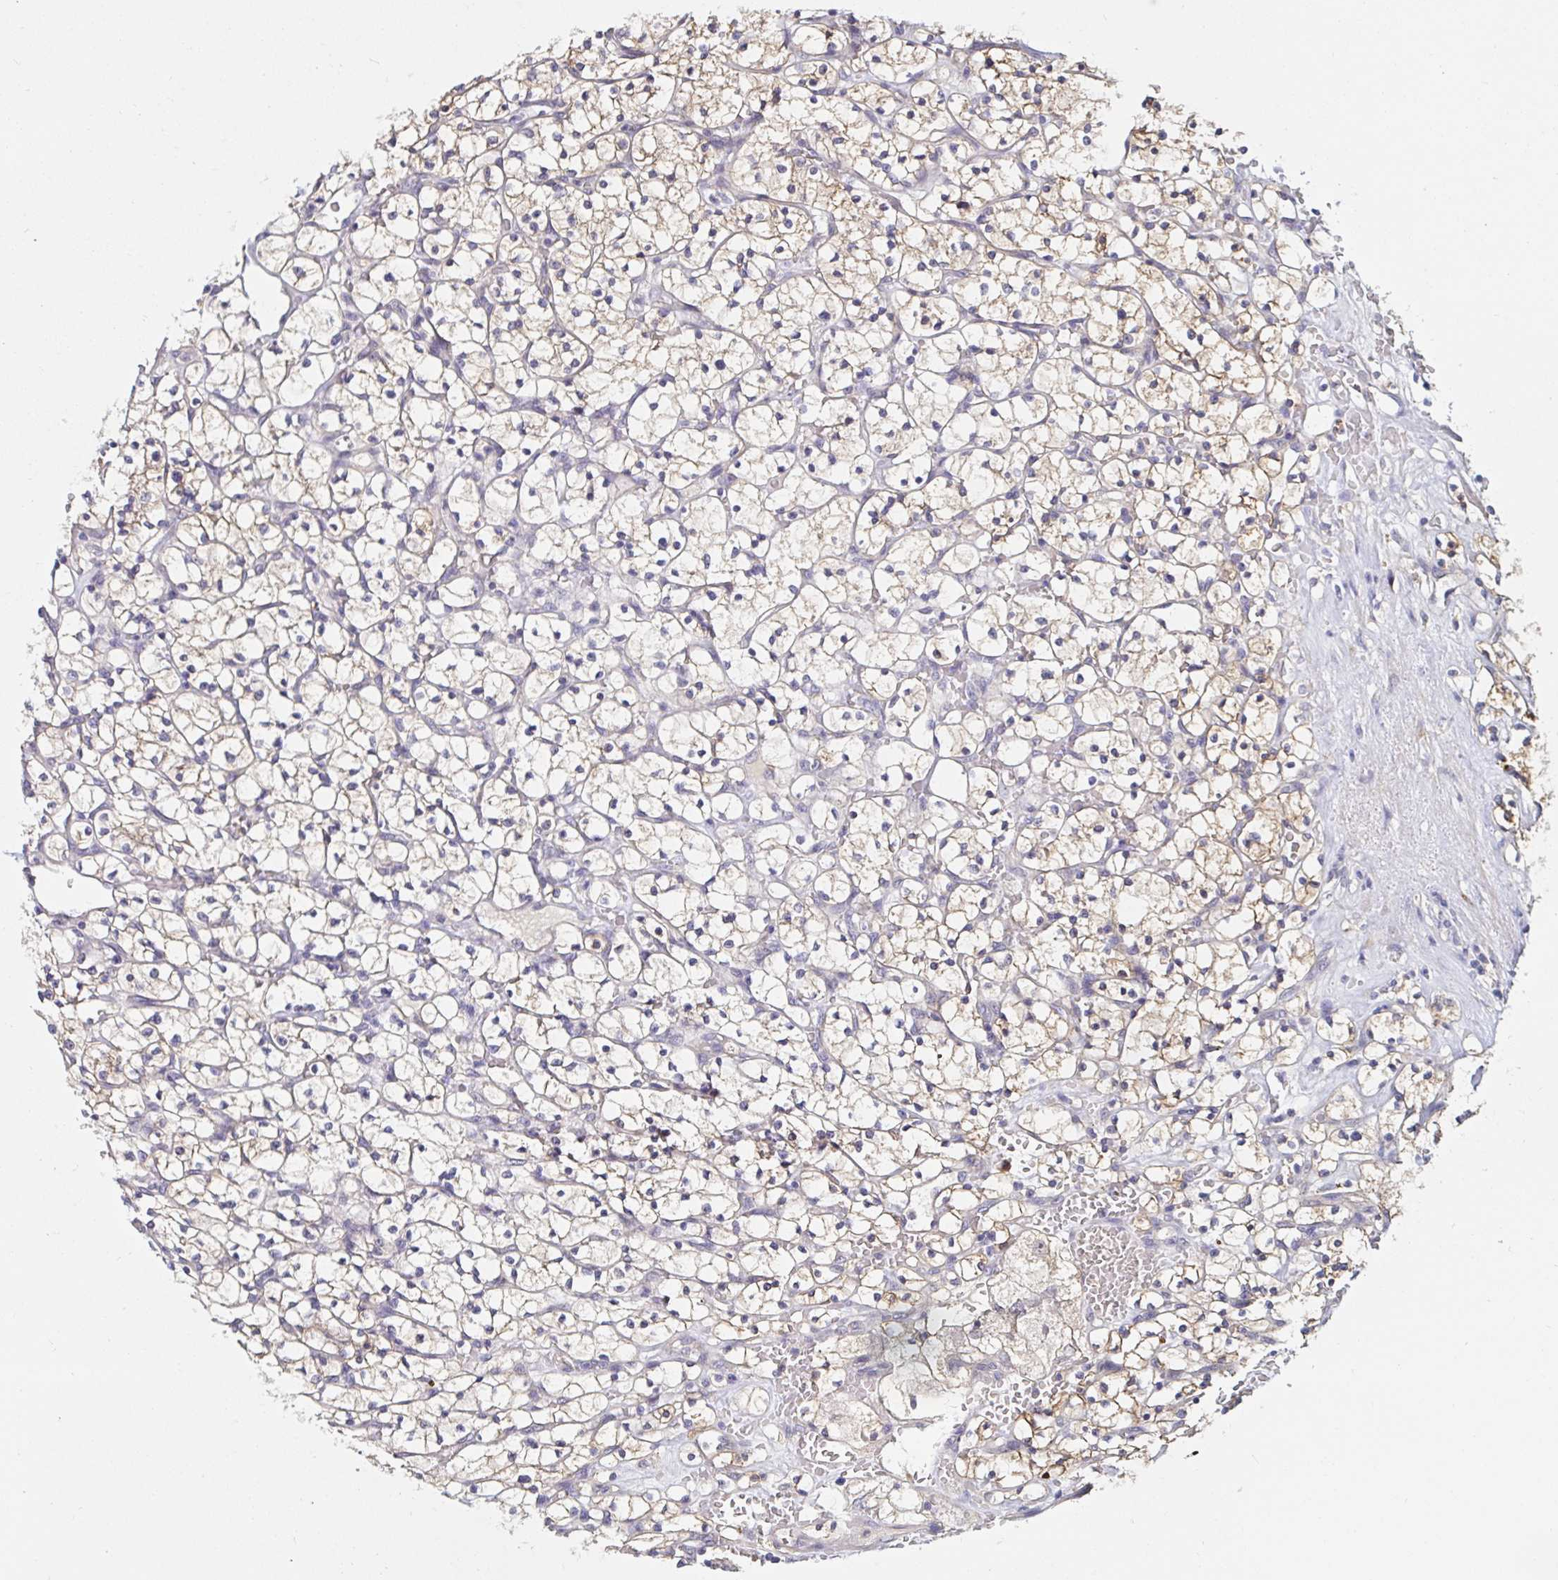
{"staining": {"intensity": "weak", "quantity": ">75%", "location": "cytoplasmic/membranous"}, "tissue": "renal cancer", "cell_type": "Tumor cells", "image_type": "cancer", "snomed": [{"axis": "morphology", "description": "Adenocarcinoma, NOS"}, {"axis": "topography", "description": "Kidney"}], "caption": "Protein expression analysis of human renal adenocarcinoma reveals weak cytoplasmic/membranous staining in about >75% of tumor cells.", "gene": "RSRP1", "patient": {"sex": "female", "age": 64}}